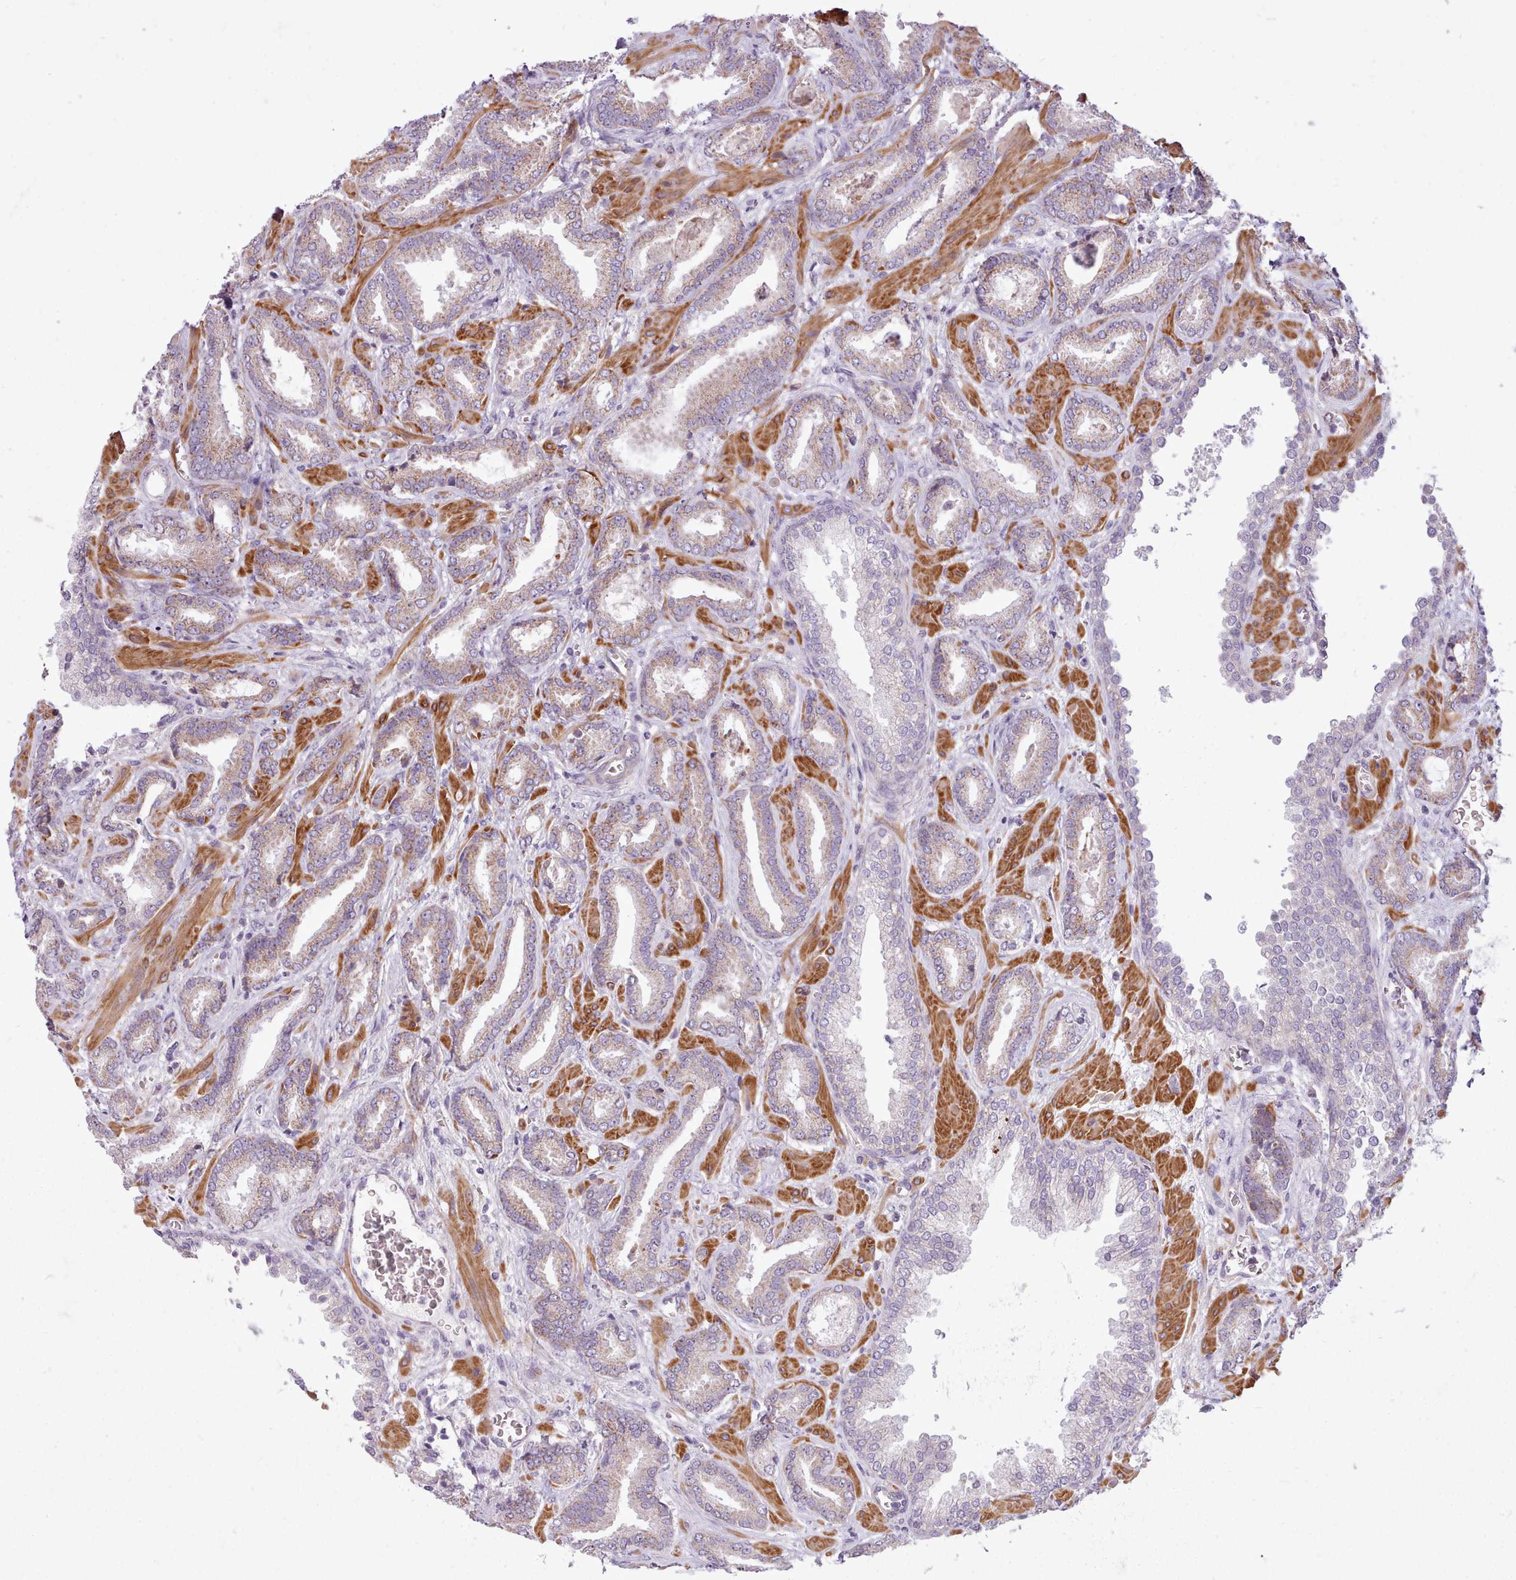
{"staining": {"intensity": "moderate", "quantity": "25%-75%", "location": "cytoplasmic/membranous"}, "tissue": "prostate cancer", "cell_type": "Tumor cells", "image_type": "cancer", "snomed": [{"axis": "morphology", "description": "Adenocarcinoma, Low grade"}, {"axis": "topography", "description": "Prostate"}], "caption": "A high-resolution micrograph shows immunohistochemistry staining of prostate low-grade adenocarcinoma, which displays moderate cytoplasmic/membranous expression in about 25%-75% of tumor cells.", "gene": "AVL9", "patient": {"sex": "male", "age": 62}}